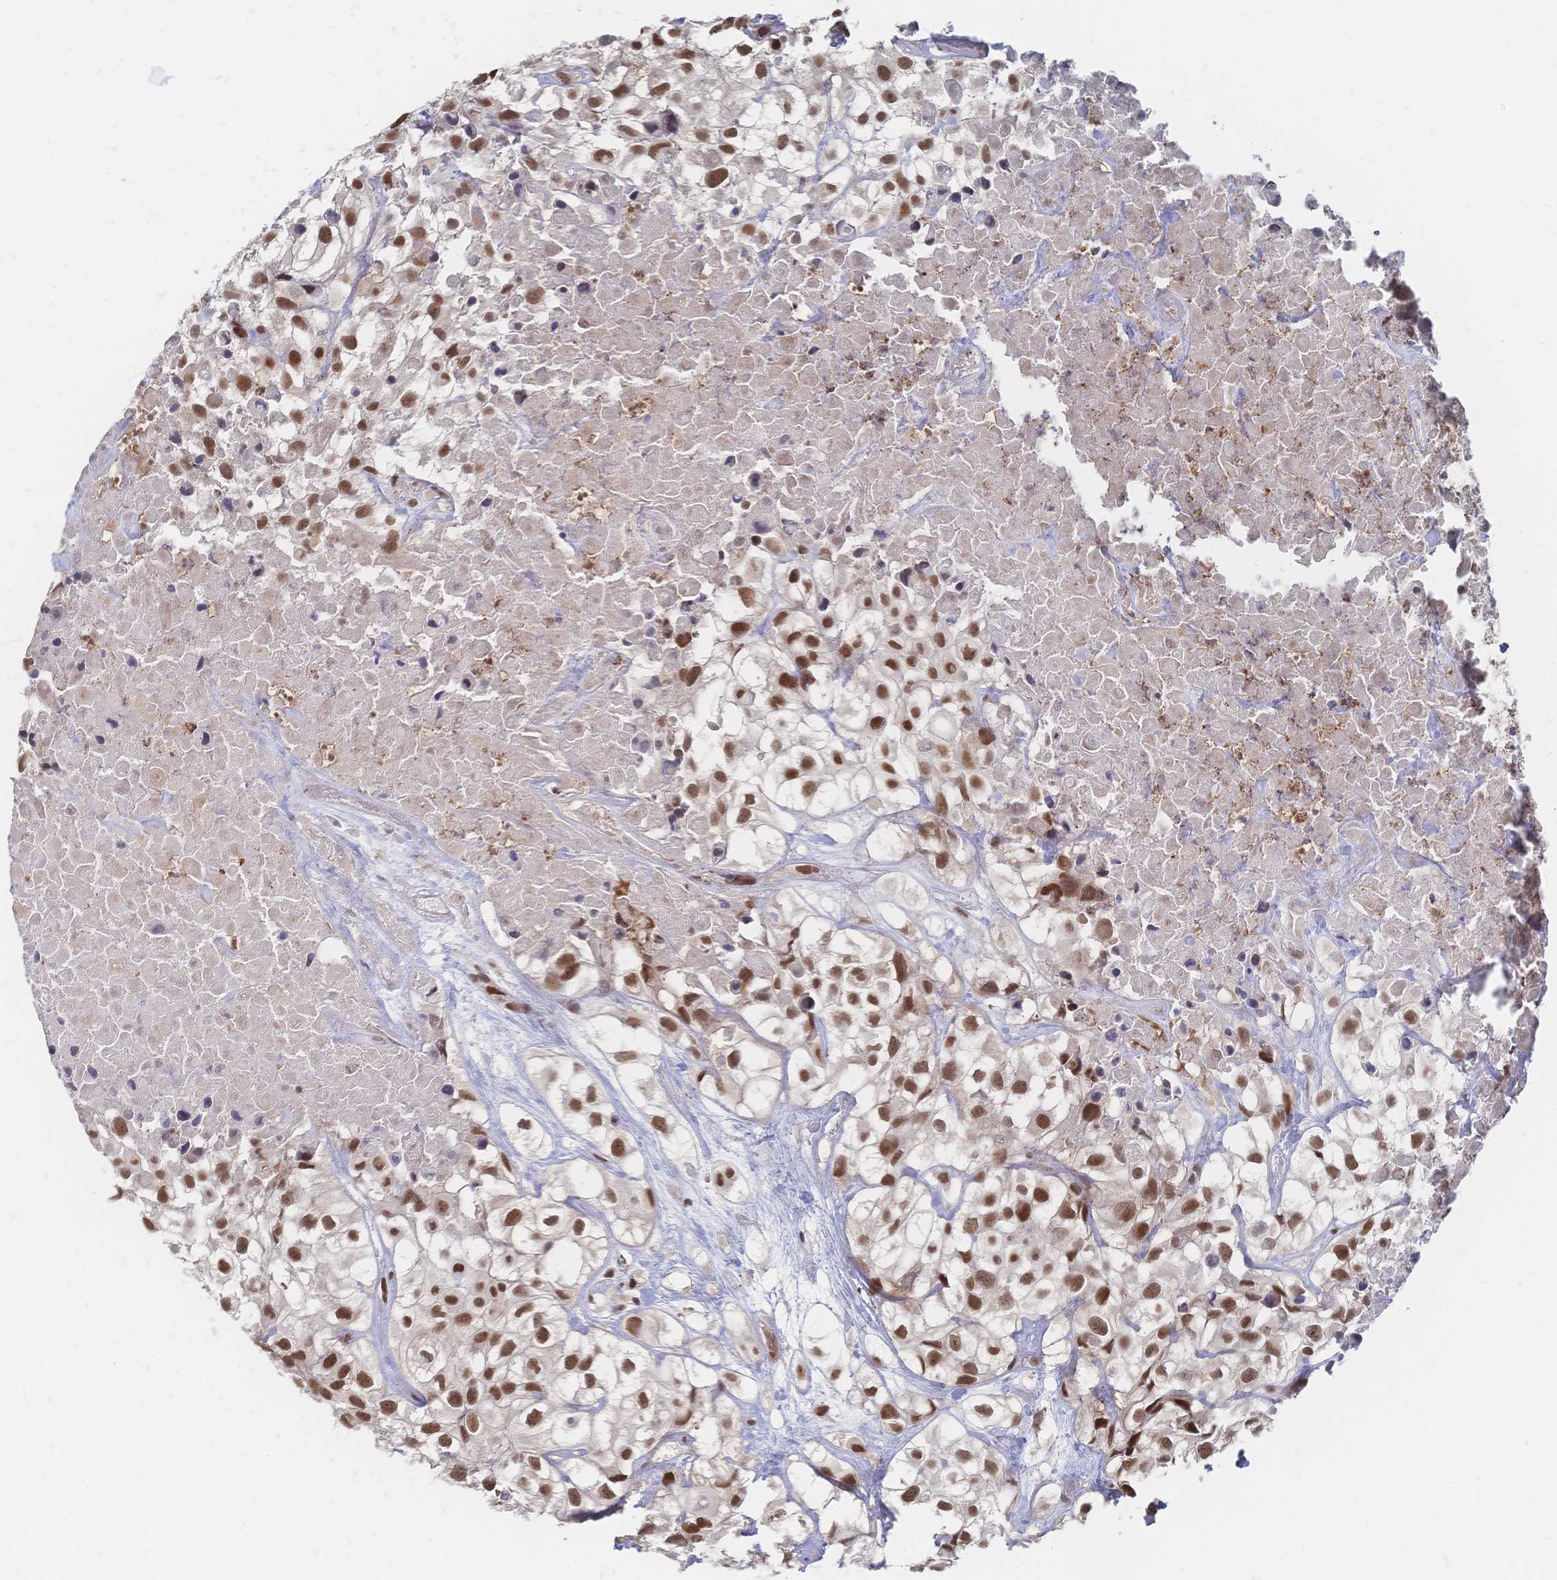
{"staining": {"intensity": "strong", "quantity": ">75%", "location": "nuclear"}, "tissue": "urothelial cancer", "cell_type": "Tumor cells", "image_type": "cancer", "snomed": [{"axis": "morphology", "description": "Urothelial carcinoma, High grade"}, {"axis": "topography", "description": "Urinary bladder"}], "caption": "Tumor cells exhibit high levels of strong nuclear positivity in about >75% of cells in human urothelial cancer.", "gene": "NELFA", "patient": {"sex": "male", "age": 56}}